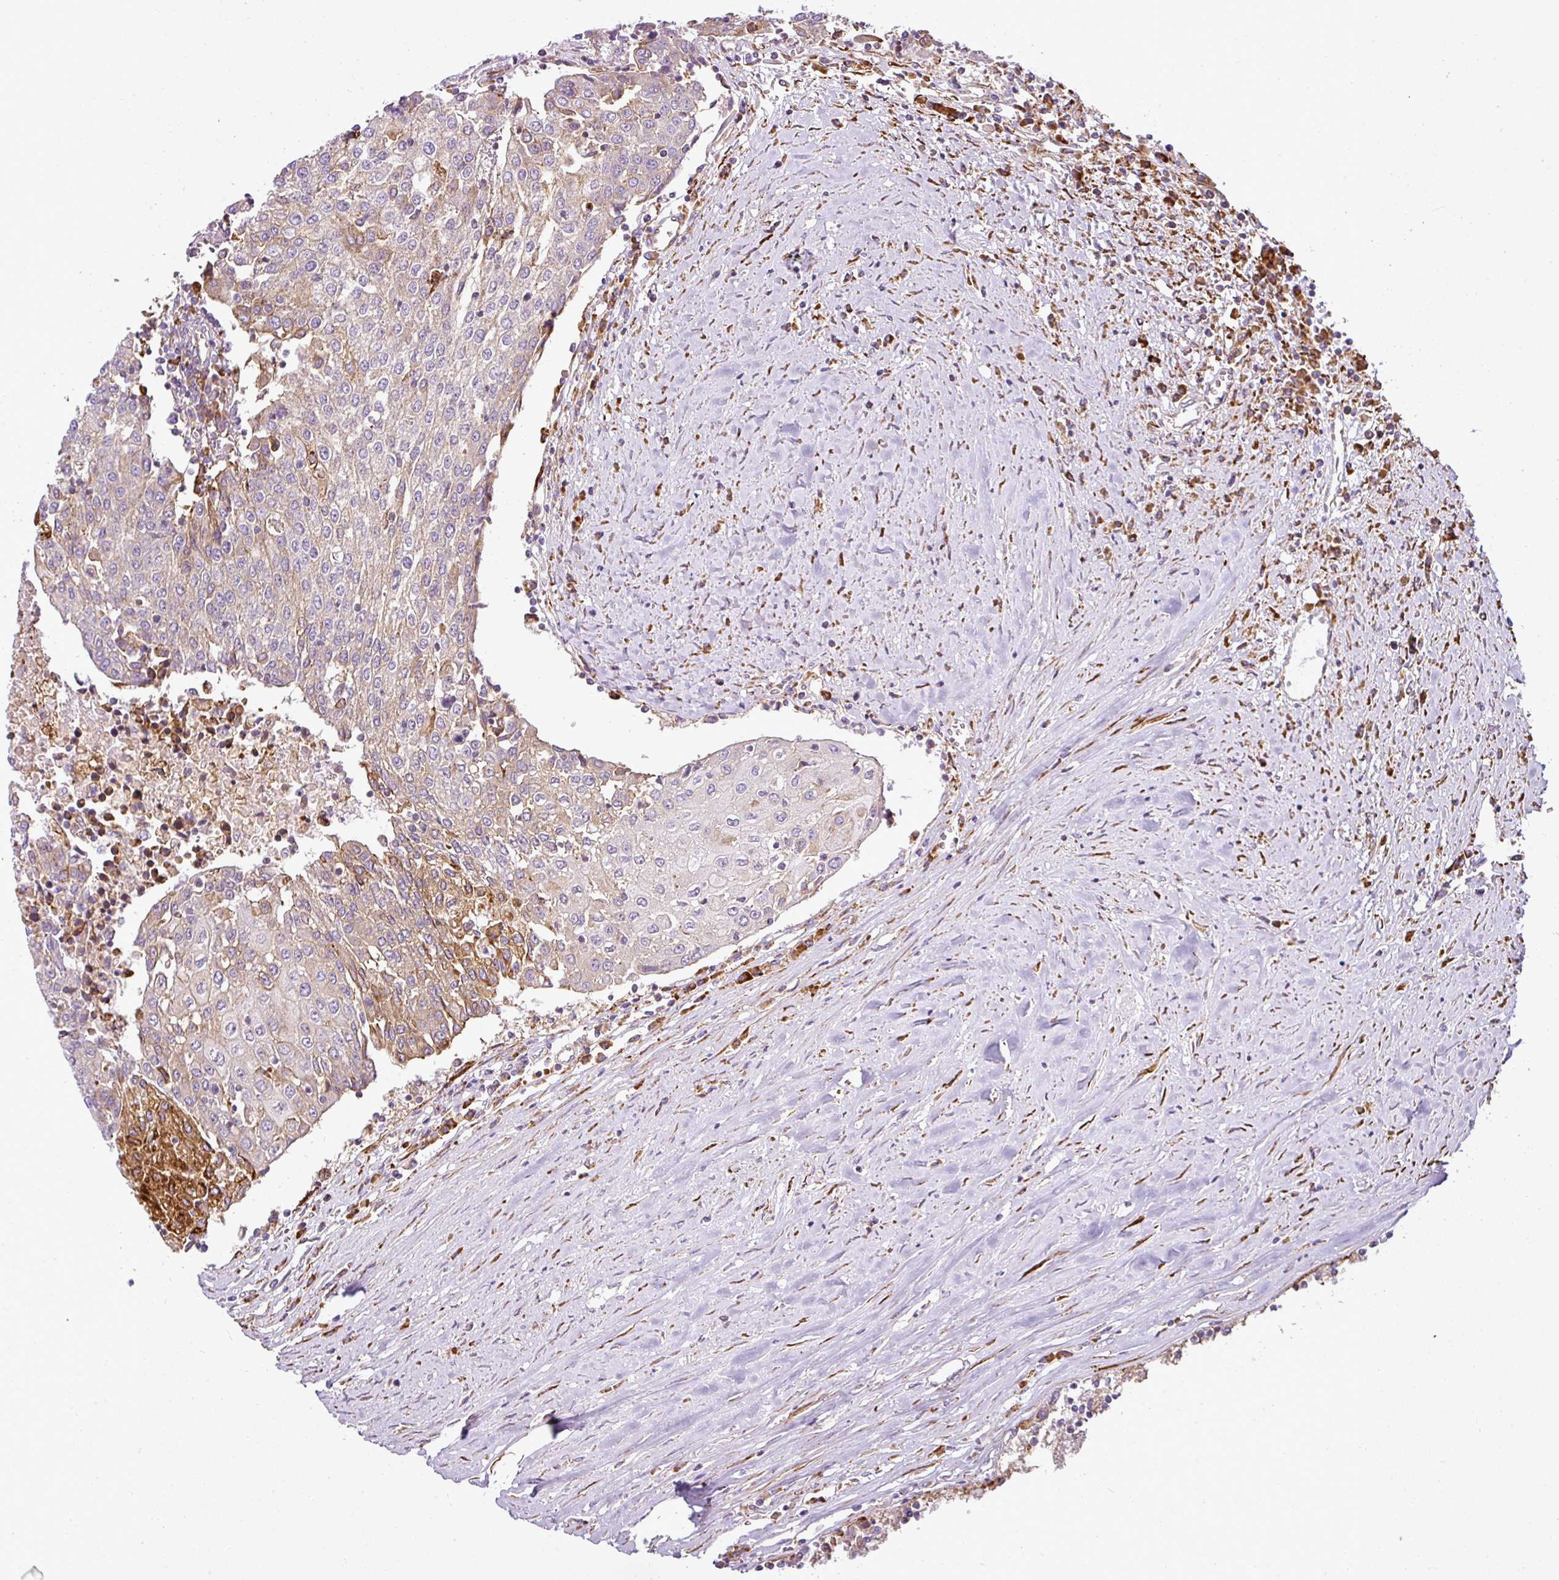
{"staining": {"intensity": "weak", "quantity": "<25%", "location": "cytoplasmic/membranous"}, "tissue": "urothelial cancer", "cell_type": "Tumor cells", "image_type": "cancer", "snomed": [{"axis": "morphology", "description": "Urothelial carcinoma, High grade"}, {"axis": "topography", "description": "Urinary bladder"}], "caption": "Urothelial cancer stained for a protein using immunohistochemistry reveals no positivity tumor cells.", "gene": "ANKRD18A", "patient": {"sex": "female", "age": 85}}